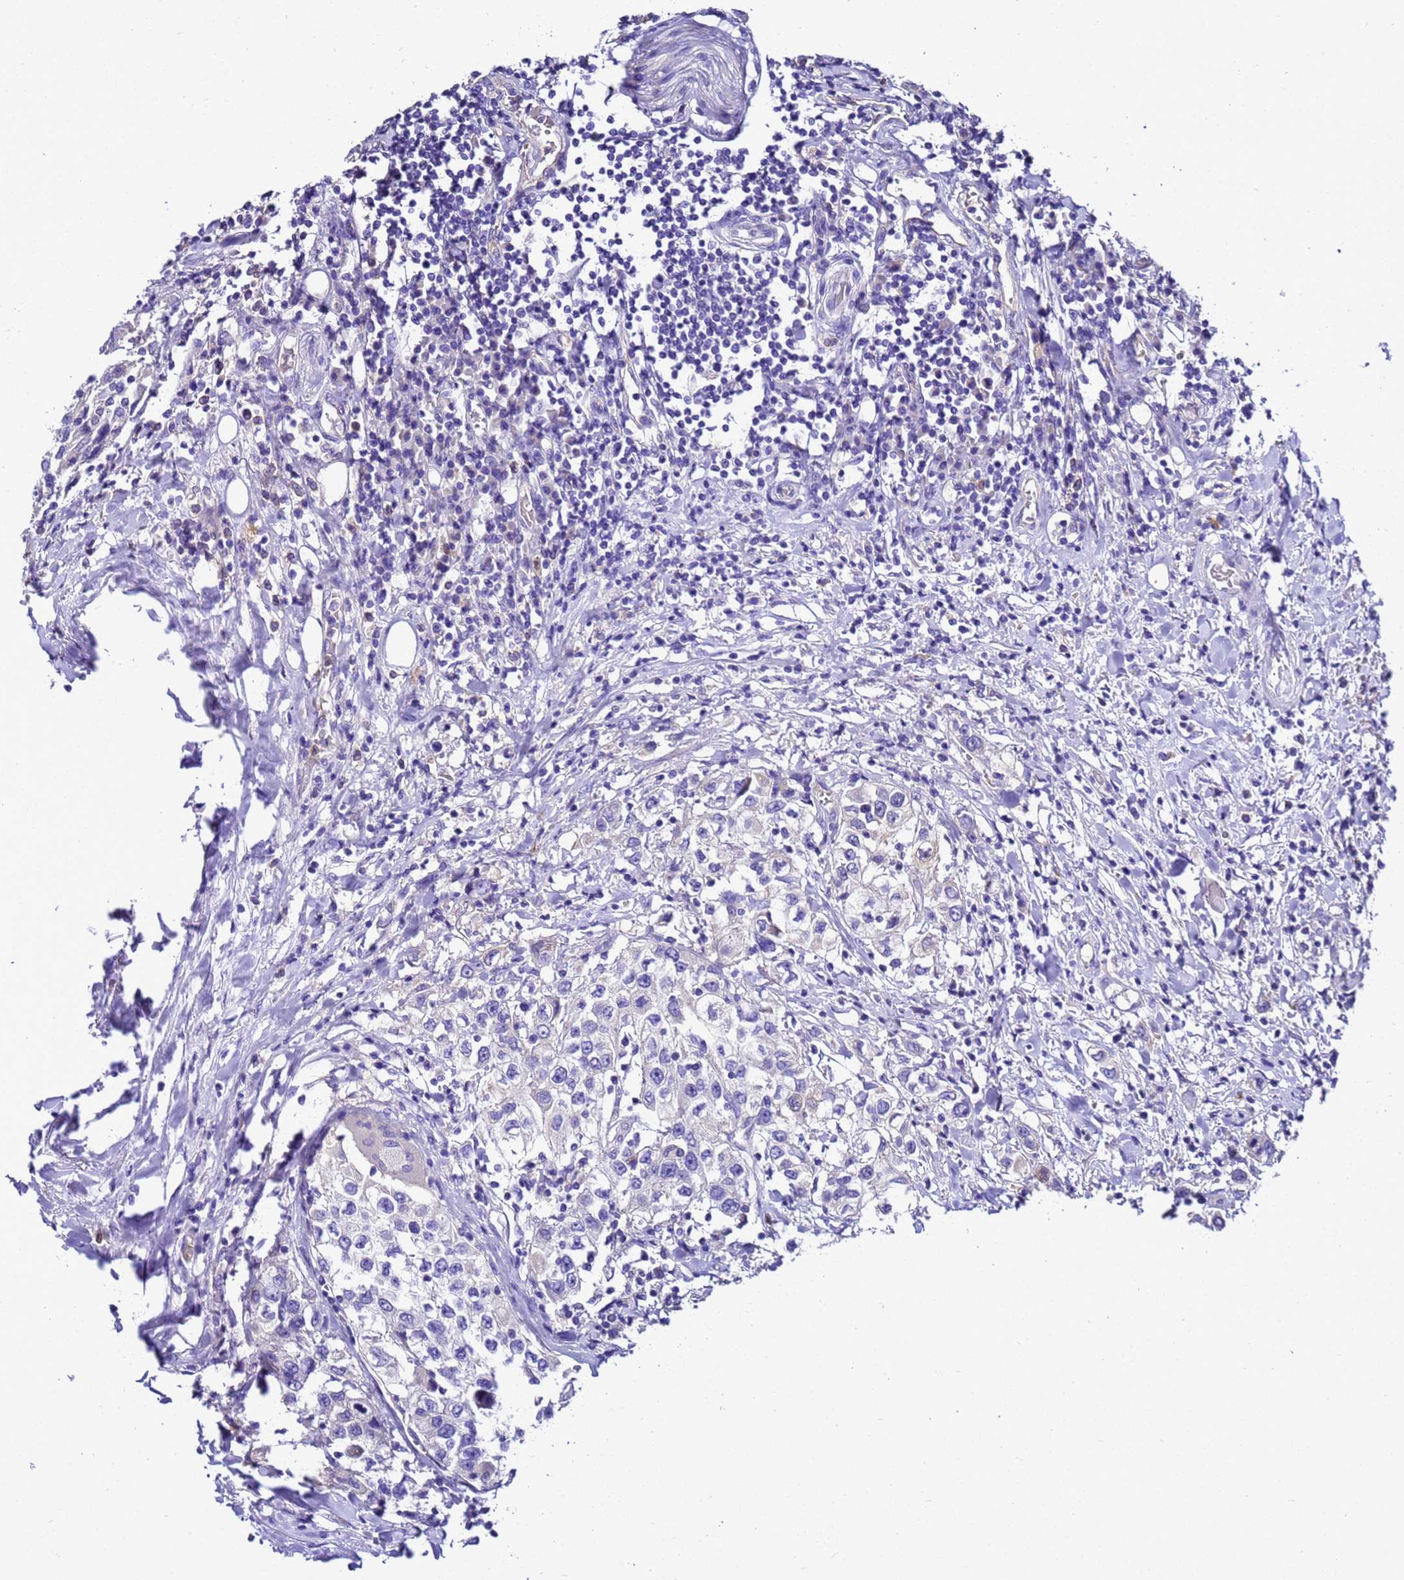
{"staining": {"intensity": "negative", "quantity": "none", "location": "none"}, "tissue": "urothelial cancer", "cell_type": "Tumor cells", "image_type": "cancer", "snomed": [{"axis": "morphology", "description": "Urothelial carcinoma, High grade"}, {"axis": "topography", "description": "Urinary bladder"}], "caption": "This photomicrograph is of urothelial cancer stained with immunohistochemistry (IHC) to label a protein in brown with the nuclei are counter-stained blue. There is no expression in tumor cells.", "gene": "UGT2A1", "patient": {"sex": "female", "age": 80}}